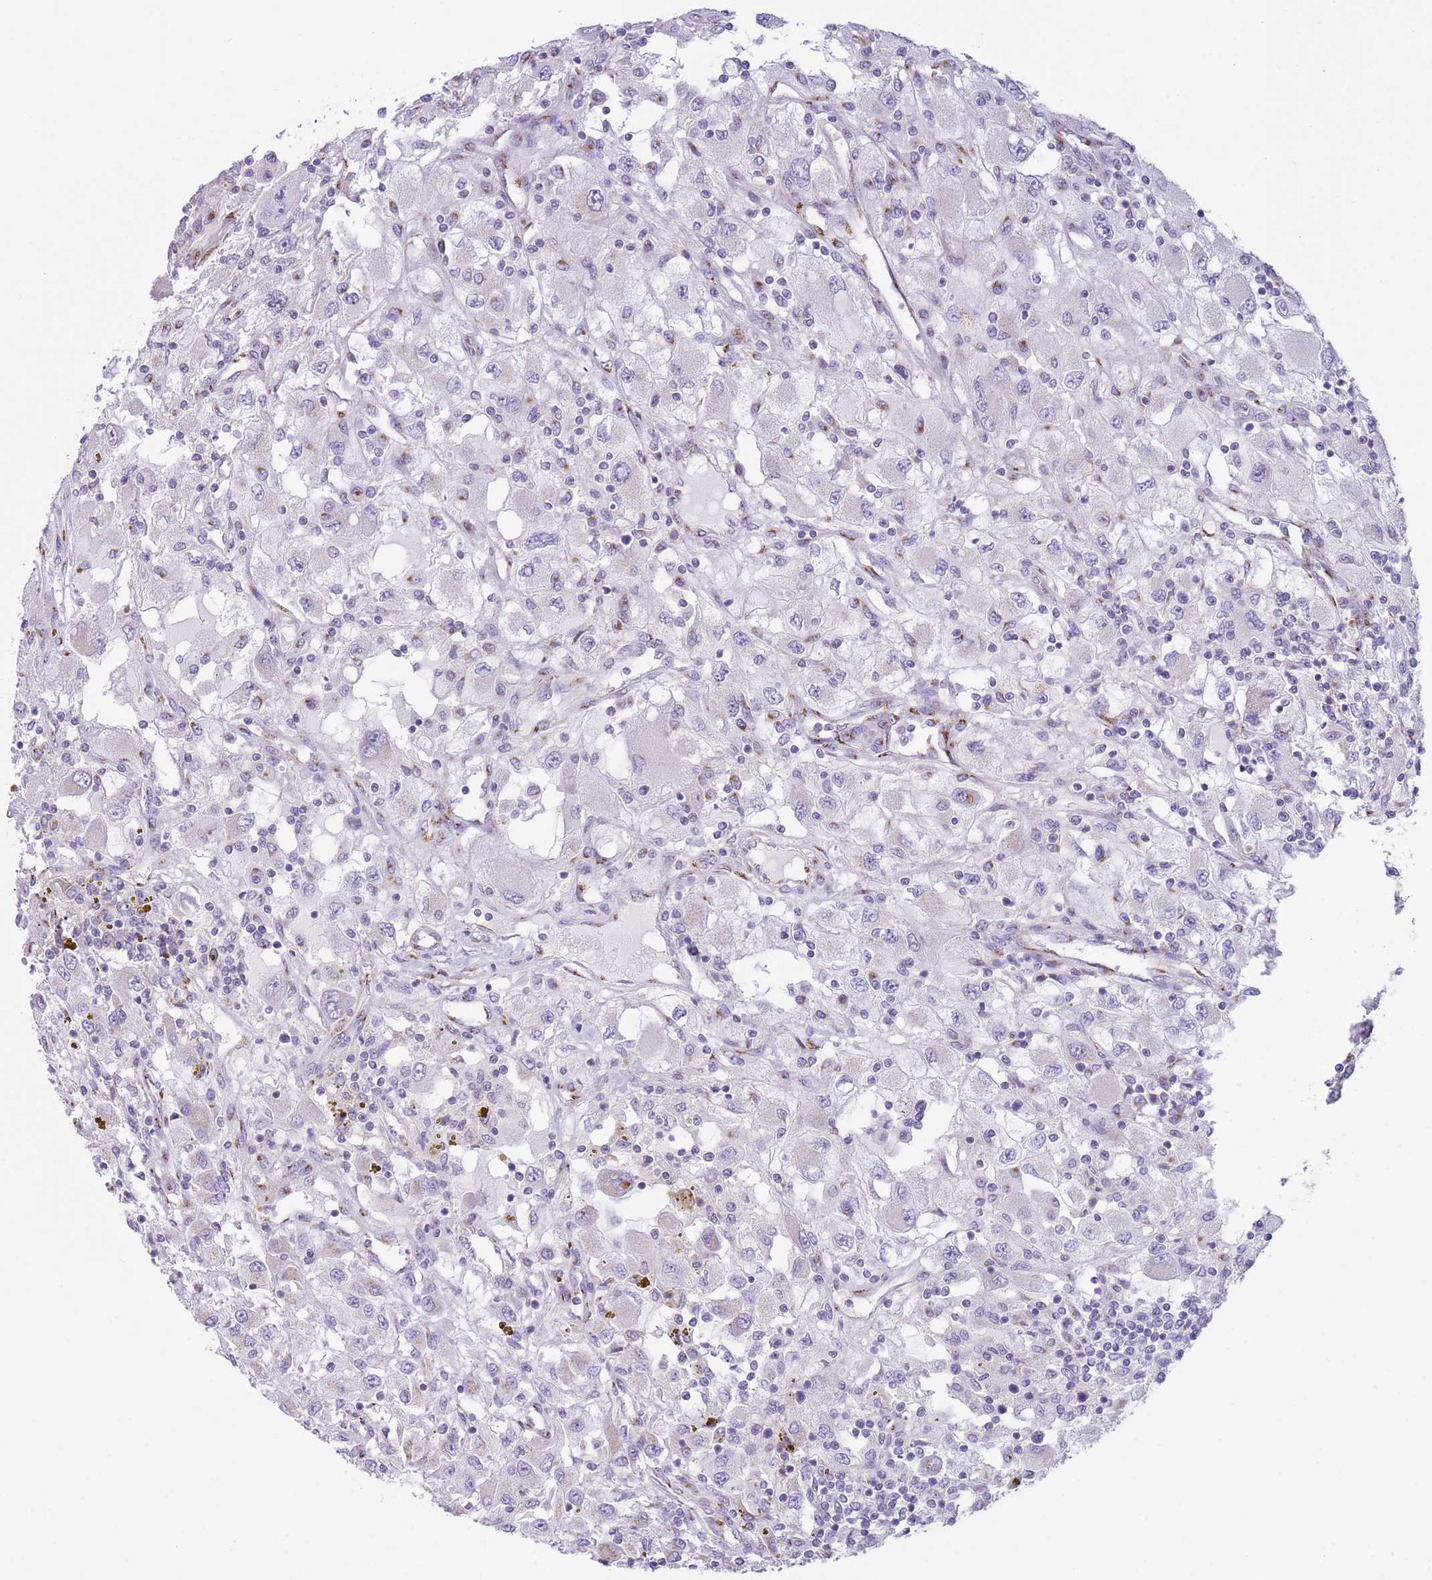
{"staining": {"intensity": "negative", "quantity": "none", "location": "none"}, "tissue": "renal cancer", "cell_type": "Tumor cells", "image_type": "cancer", "snomed": [{"axis": "morphology", "description": "Adenocarcinoma, NOS"}, {"axis": "topography", "description": "Kidney"}], "caption": "Immunohistochemistry of human renal cancer (adenocarcinoma) displays no positivity in tumor cells. Nuclei are stained in blue.", "gene": "C20orf96", "patient": {"sex": "female", "age": 67}}